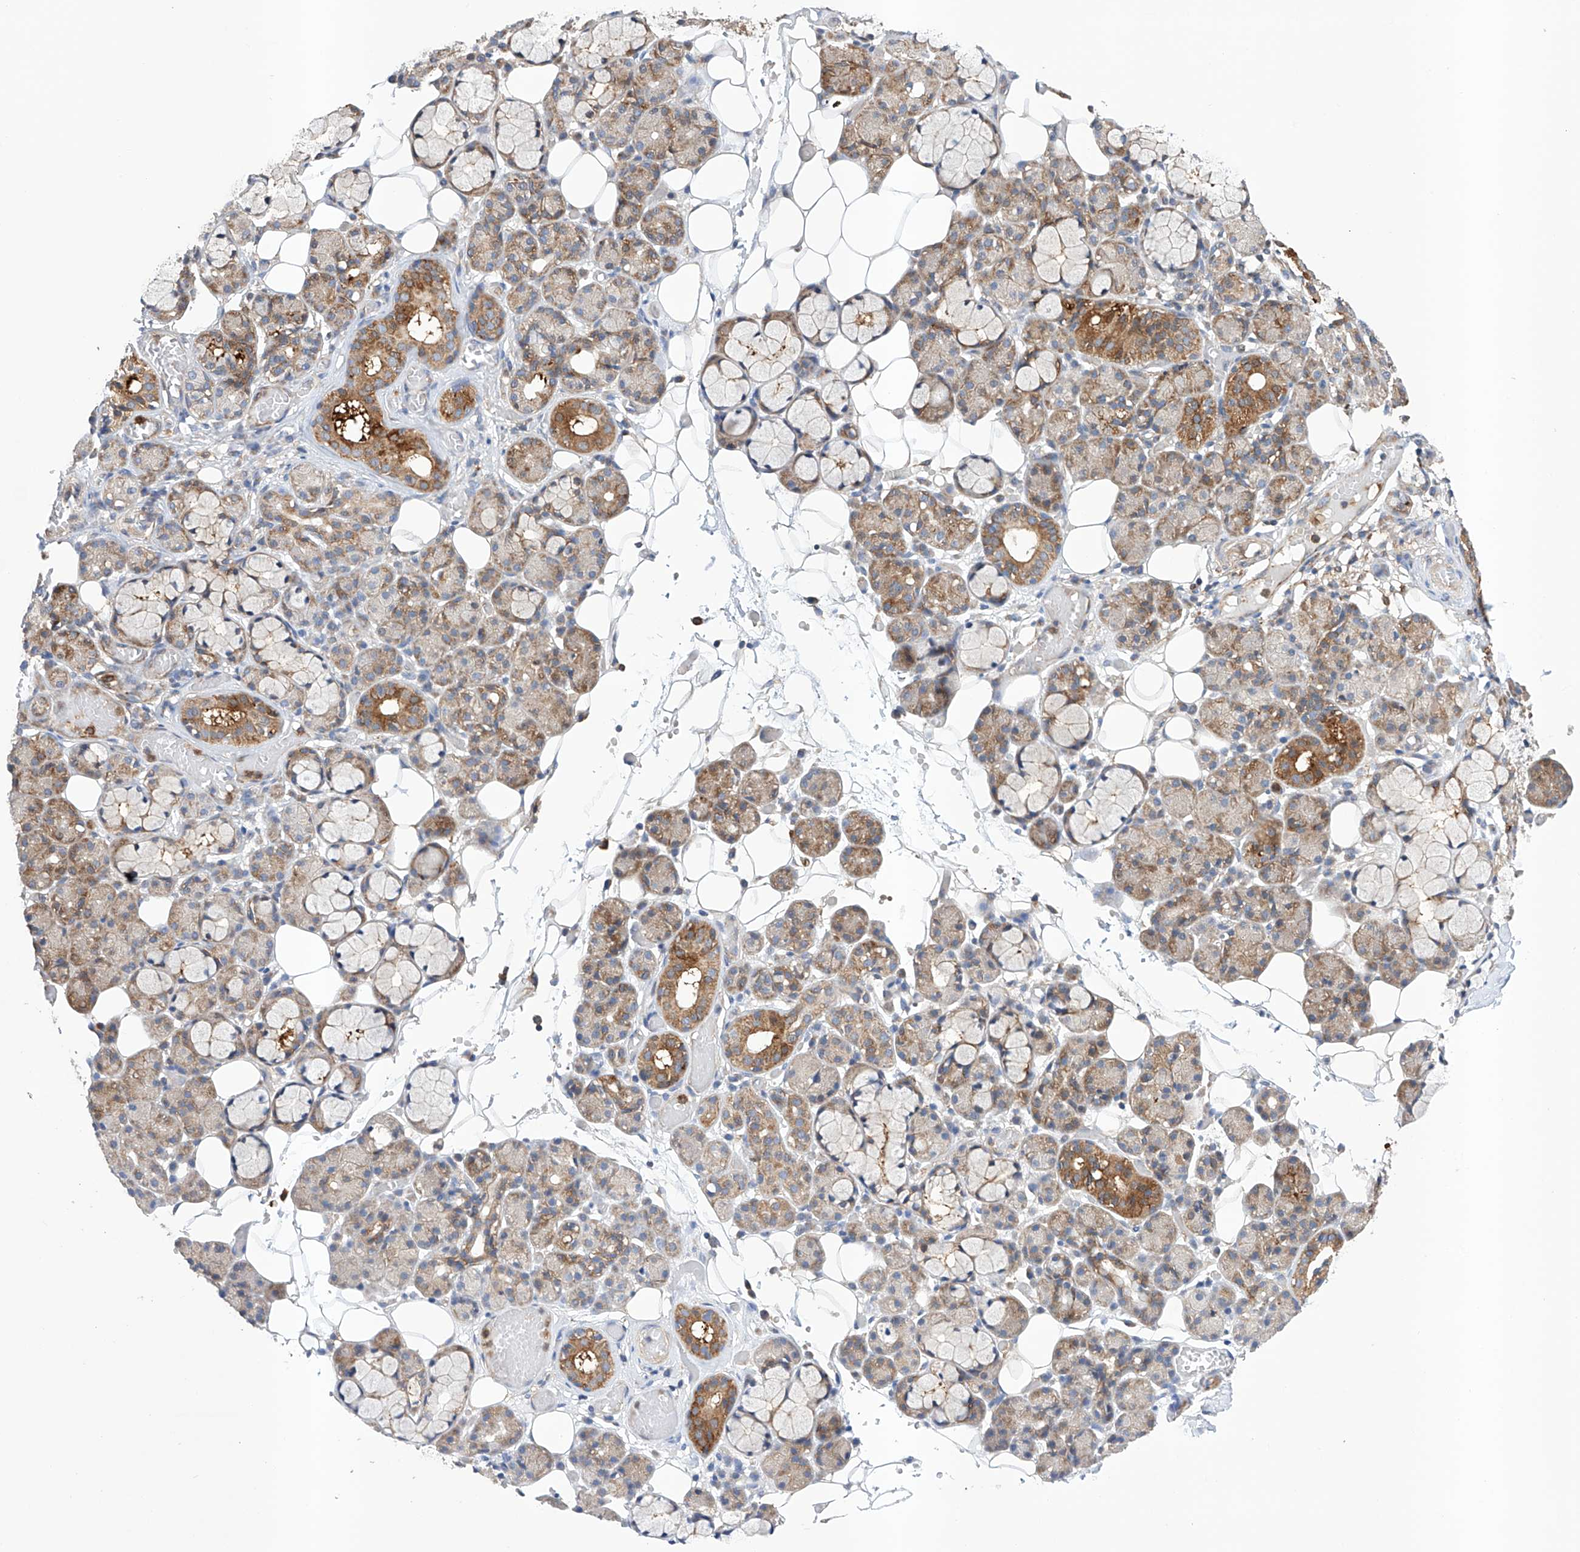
{"staining": {"intensity": "moderate", "quantity": ">75%", "location": "cytoplasmic/membranous"}, "tissue": "salivary gland", "cell_type": "Glandular cells", "image_type": "normal", "snomed": [{"axis": "morphology", "description": "Normal tissue, NOS"}, {"axis": "topography", "description": "Salivary gland"}], "caption": "Salivary gland stained with a brown dye exhibits moderate cytoplasmic/membranous positive expression in approximately >75% of glandular cells.", "gene": "TIMM23", "patient": {"sex": "male", "age": 63}}